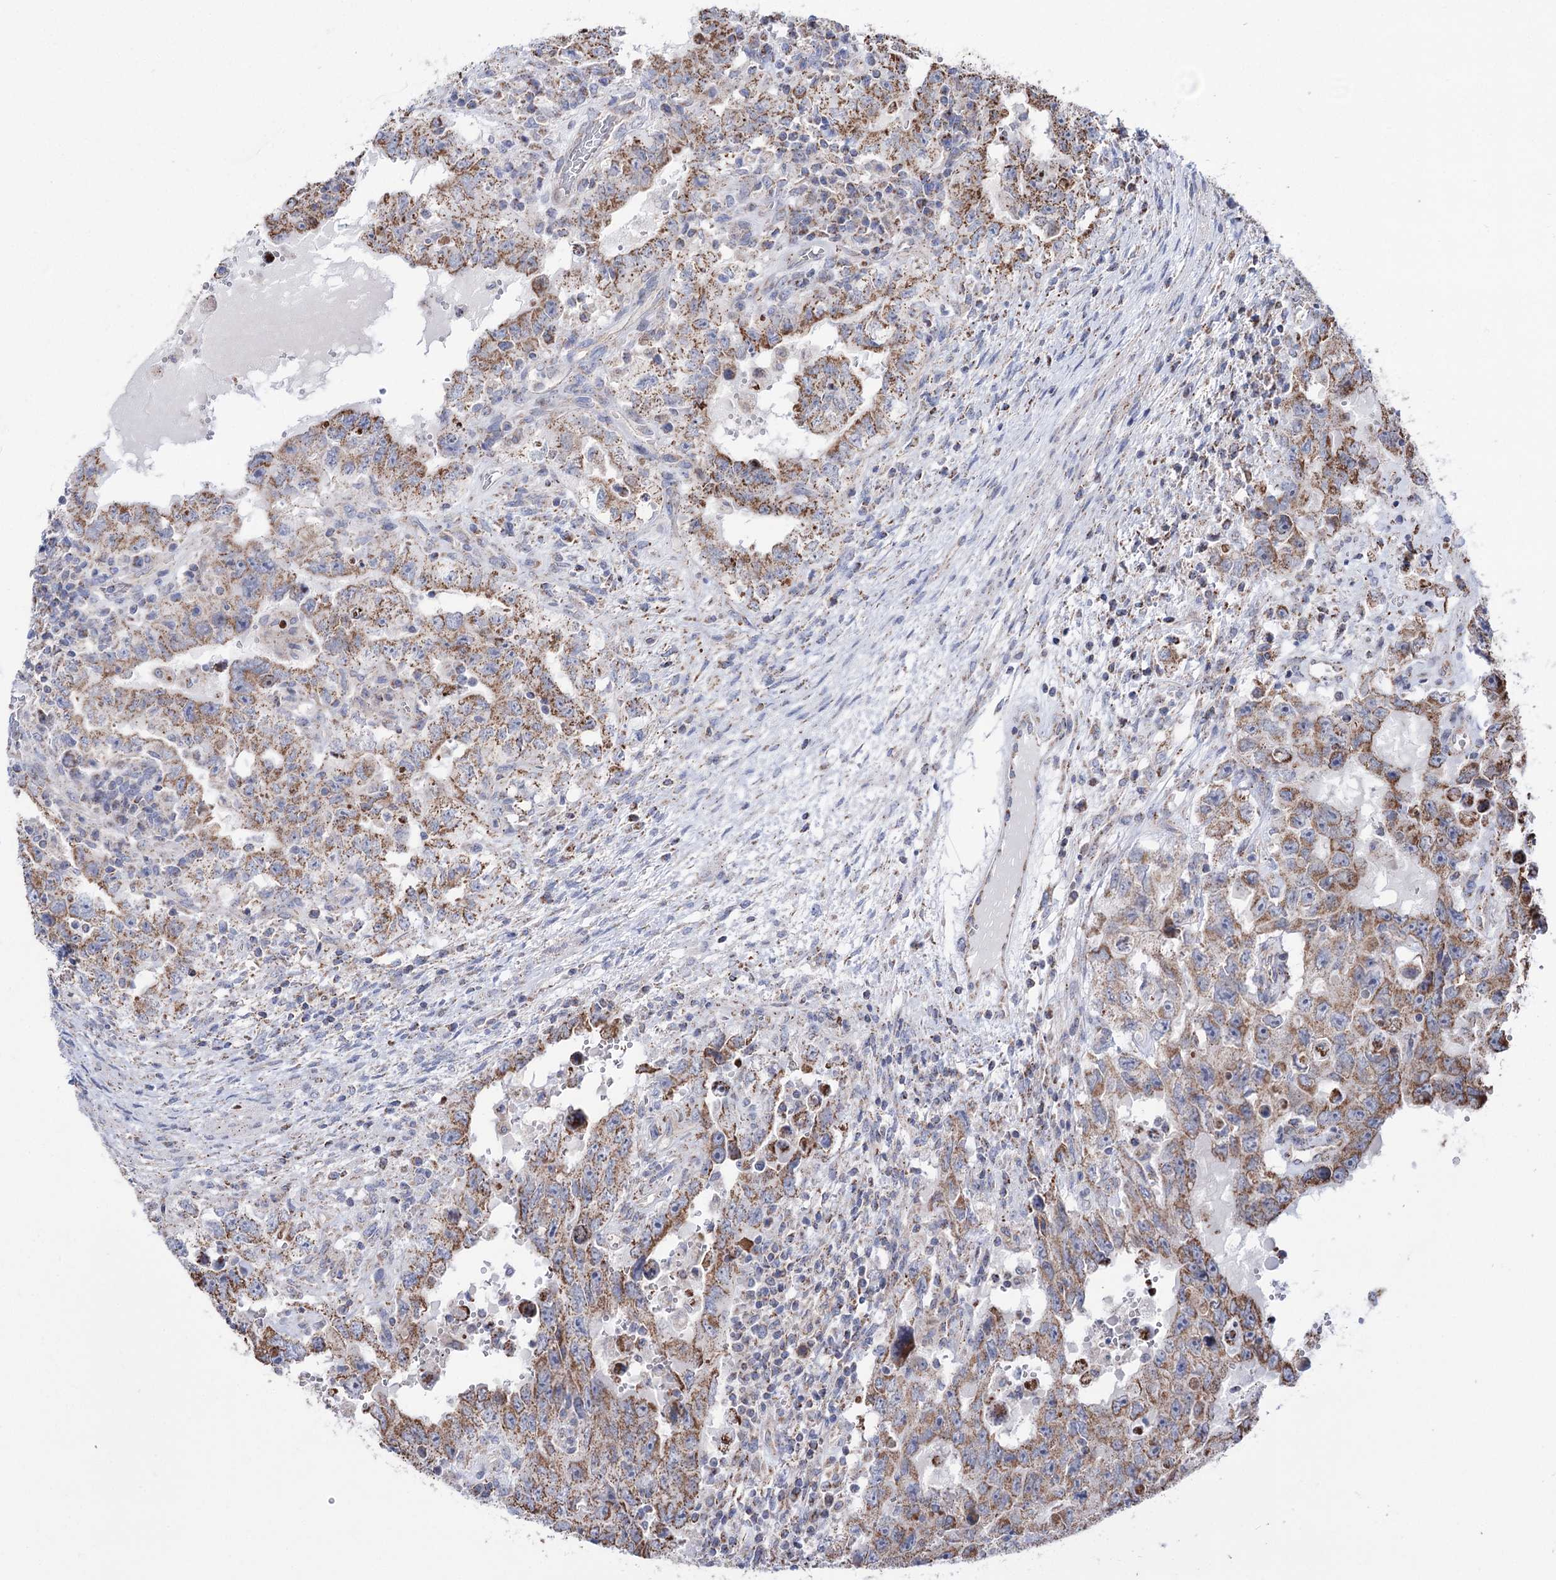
{"staining": {"intensity": "moderate", "quantity": ">75%", "location": "cytoplasmic/membranous"}, "tissue": "testis cancer", "cell_type": "Tumor cells", "image_type": "cancer", "snomed": [{"axis": "morphology", "description": "Carcinoma, Embryonal, NOS"}, {"axis": "topography", "description": "Testis"}], "caption": "A histopathology image of embryonal carcinoma (testis) stained for a protein demonstrates moderate cytoplasmic/membranous brown staining in tumor cells. (DAB (3,3'-diaminobenzidine) = brown stain, brightfield microscopy at high magnification).", "gene": "CREB3L4", "patient": {"sex": "male", "age": 26}}